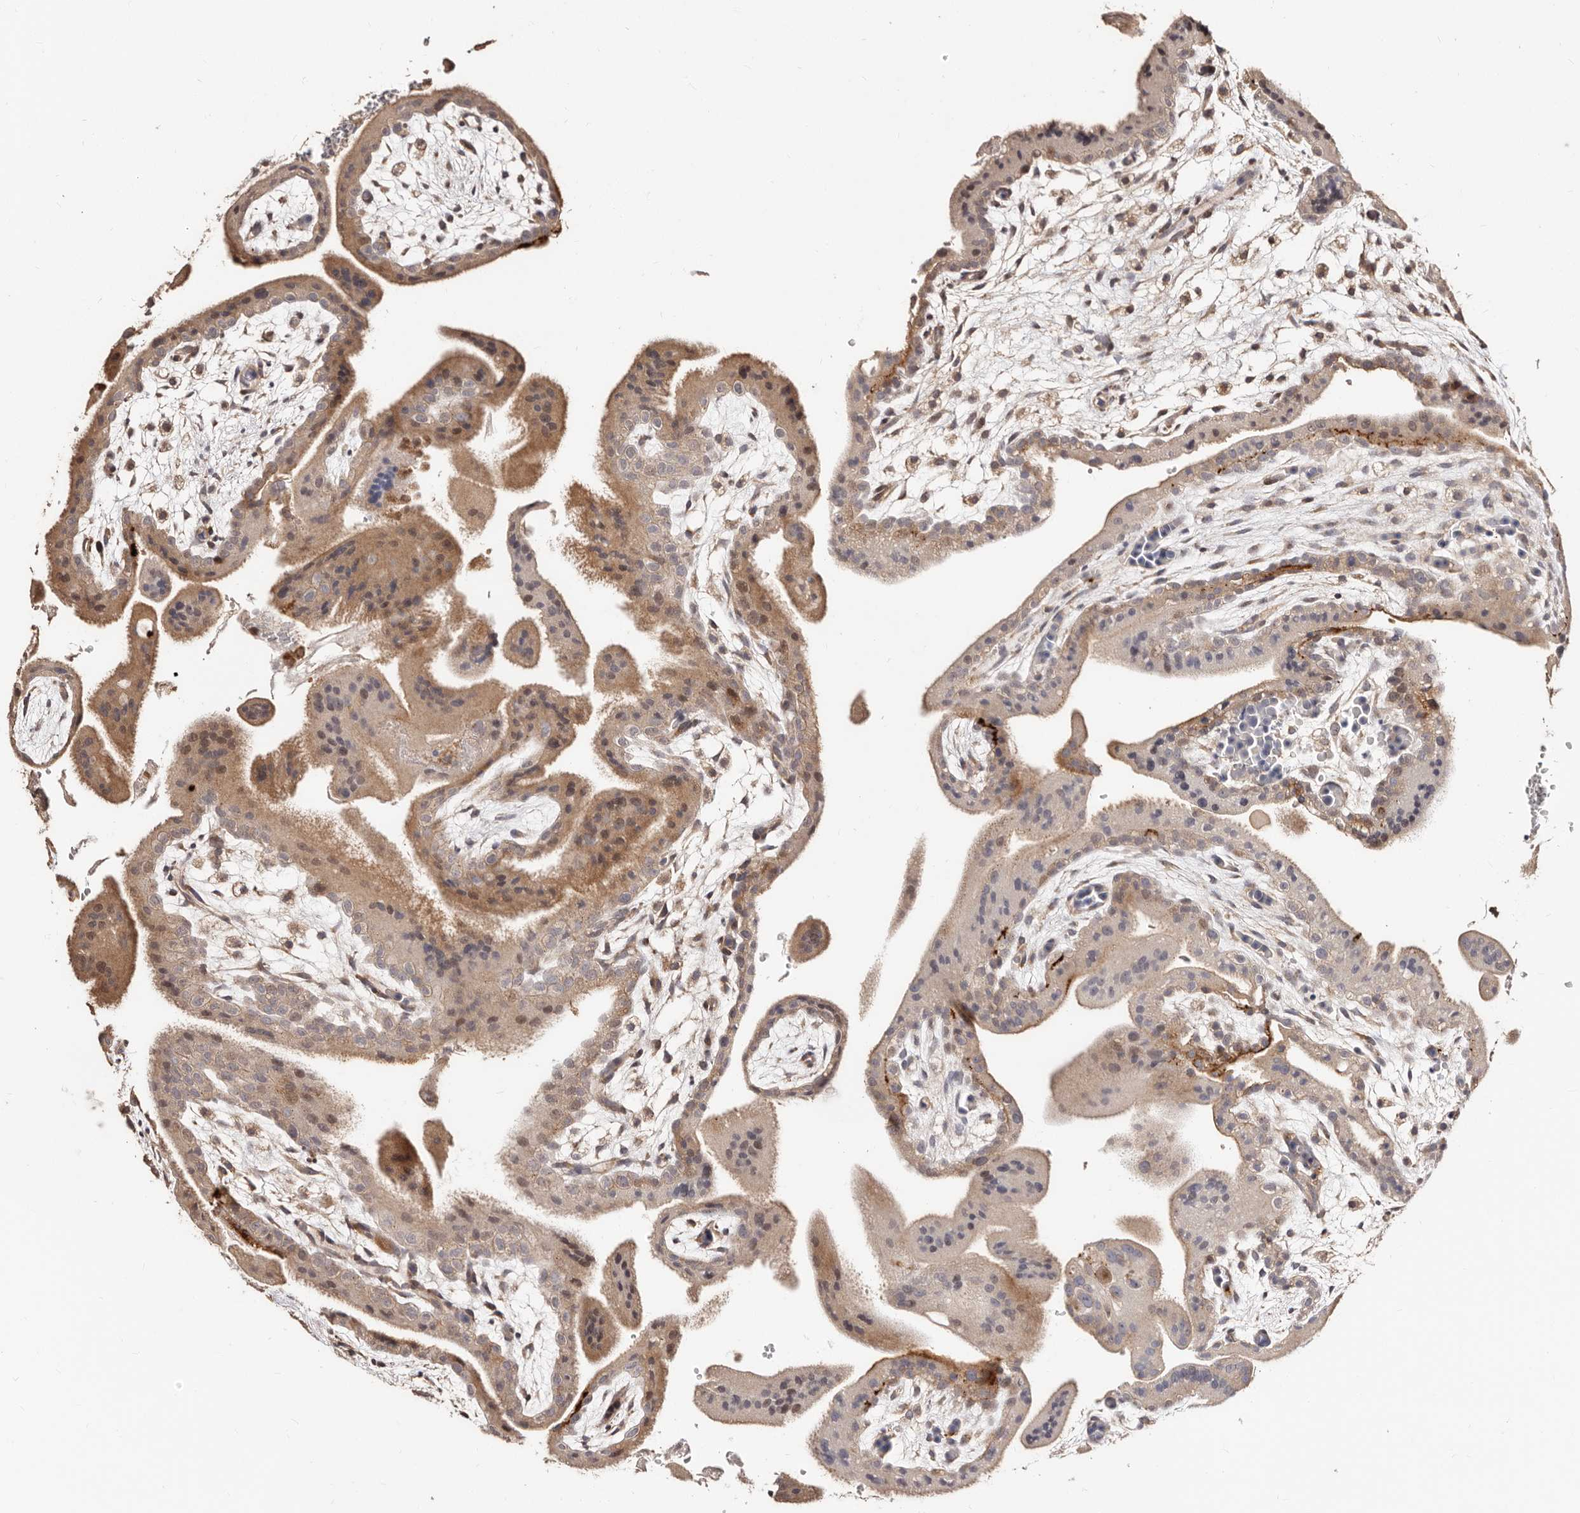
{"staining": {"intensity": "moderate", "quantity": ">75%", "location": "cytoplasmic/membranous"}, "tissue": "placenta", "cell_type": "Decidual cells", "image_type": "normal", "snomed": [{"axis": "morphology", "description": "Normal tissue, NOS"}, {"axis": "topography", "description": "Placenta"}], "caption": "Decidual cells display medium levels of moderate cytoplasmic/membranous staining in approximately >75% of cells in normal placenta. (DAB (3,3'-diaminobenzidine) = brown stain, brightfield microscopy at high magnification).", "gene": "APOL6", "patient": {"sex": "female", "age": 35}}